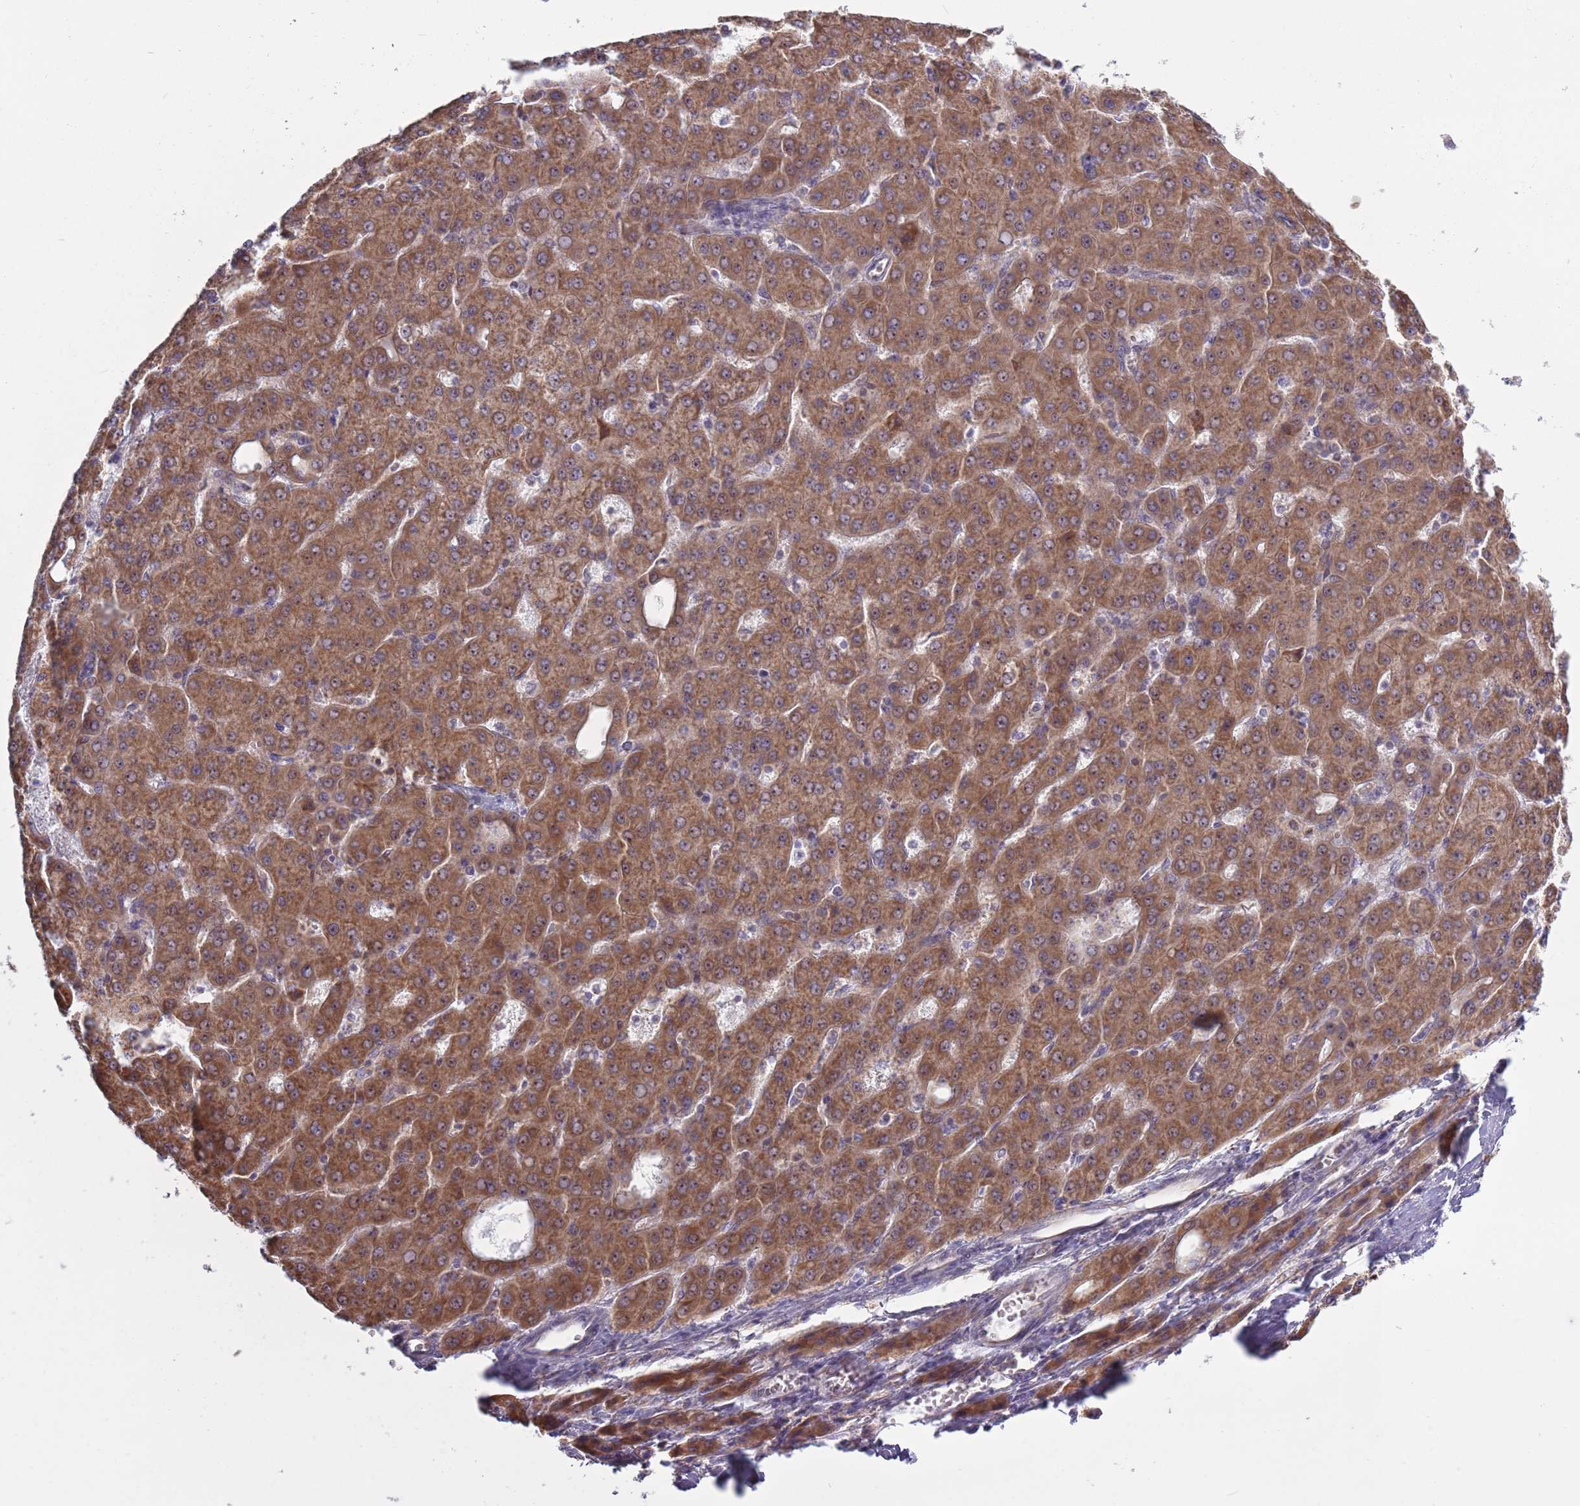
{"staining": {"intensity": "moderate", "quantity": ">75%", "location": "cytoplasmic/membranous,nuclear"}, "tissue": "liver cancer", "cell_type": "Tumor cells", "image_type": "cancer", "snomed": [{"axis": "morphology", "description": "Carcinoma, Hepatocellular, NOS"}, {"axis": "topography", "description": "Liver"}], "caption": "Immunohistochemistry (IHC) image of hepatocellular carcinoma (liver) stained for a protein (brown), which shows medium levels of moderate cytoplasmic/membranous and nuclear expression in approximately >75% of tumor cells.", "gene": "RPL17-C18orf32", "patient": {"sex": "male", "age": 47}}